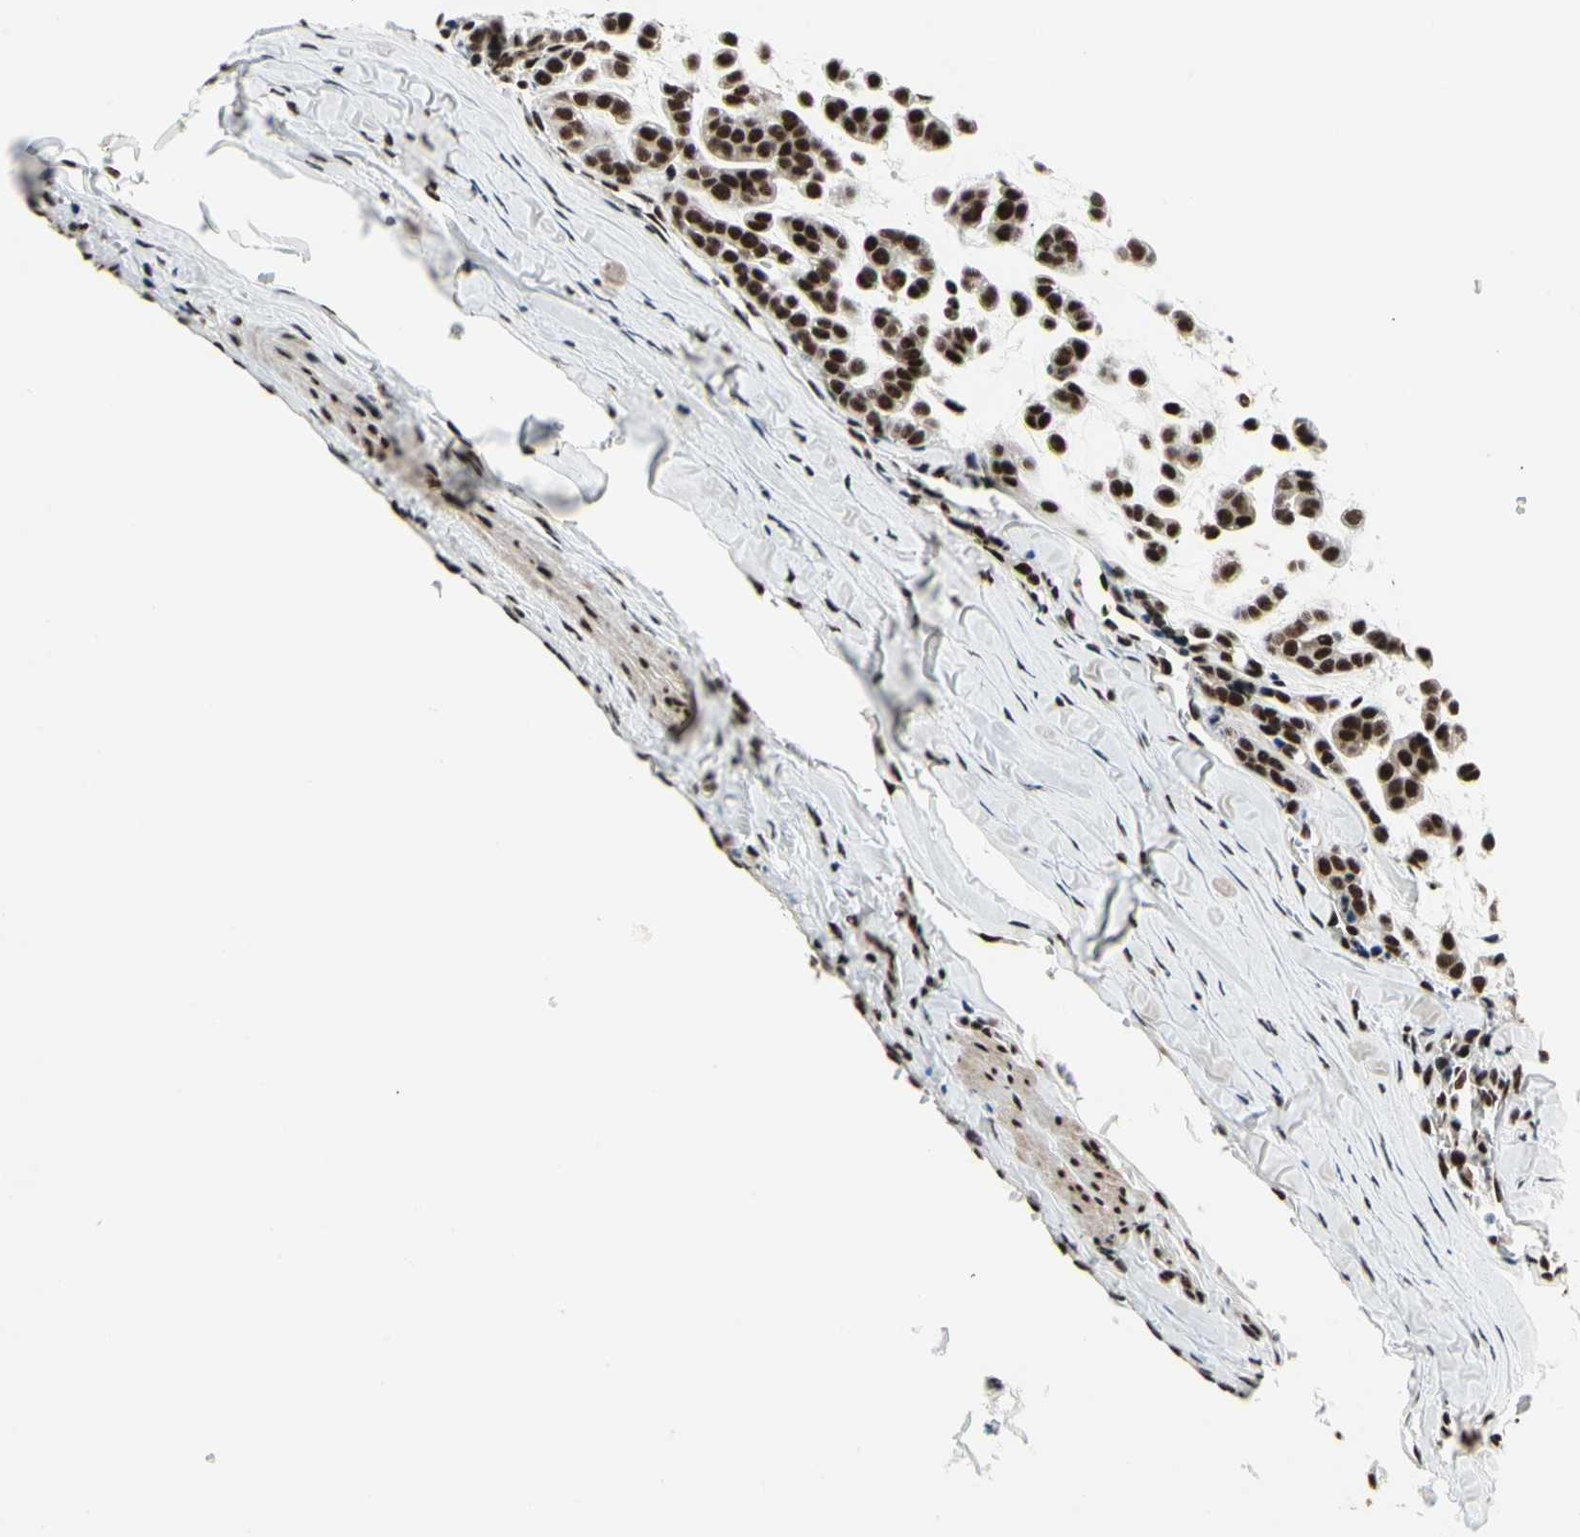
{"staining": {"intensity": "strong", "quantity": ">75%", "location": "nuclear"}, "tissue": "head and neck cancer", "cell_type": "Tumor cells", "image_type": "cancer", "snomed": [{"axis": "morphology", "description": "Adenocarcinoma, NOS"}, {"axis": "morphology", "description": "Adenoma, NOS"}, {"axis": "topography", "description": "Head-Neck"}], "caption": "DAB (3,3'-diaminobenzidine) immunohistochemical staining of human head and neck cancer (adenoma) exhibits strong nuclear protein expression in about >75% of tumor cells.", "gene": "SRSF11", "patient": {"sex": "female", "age": 55}}